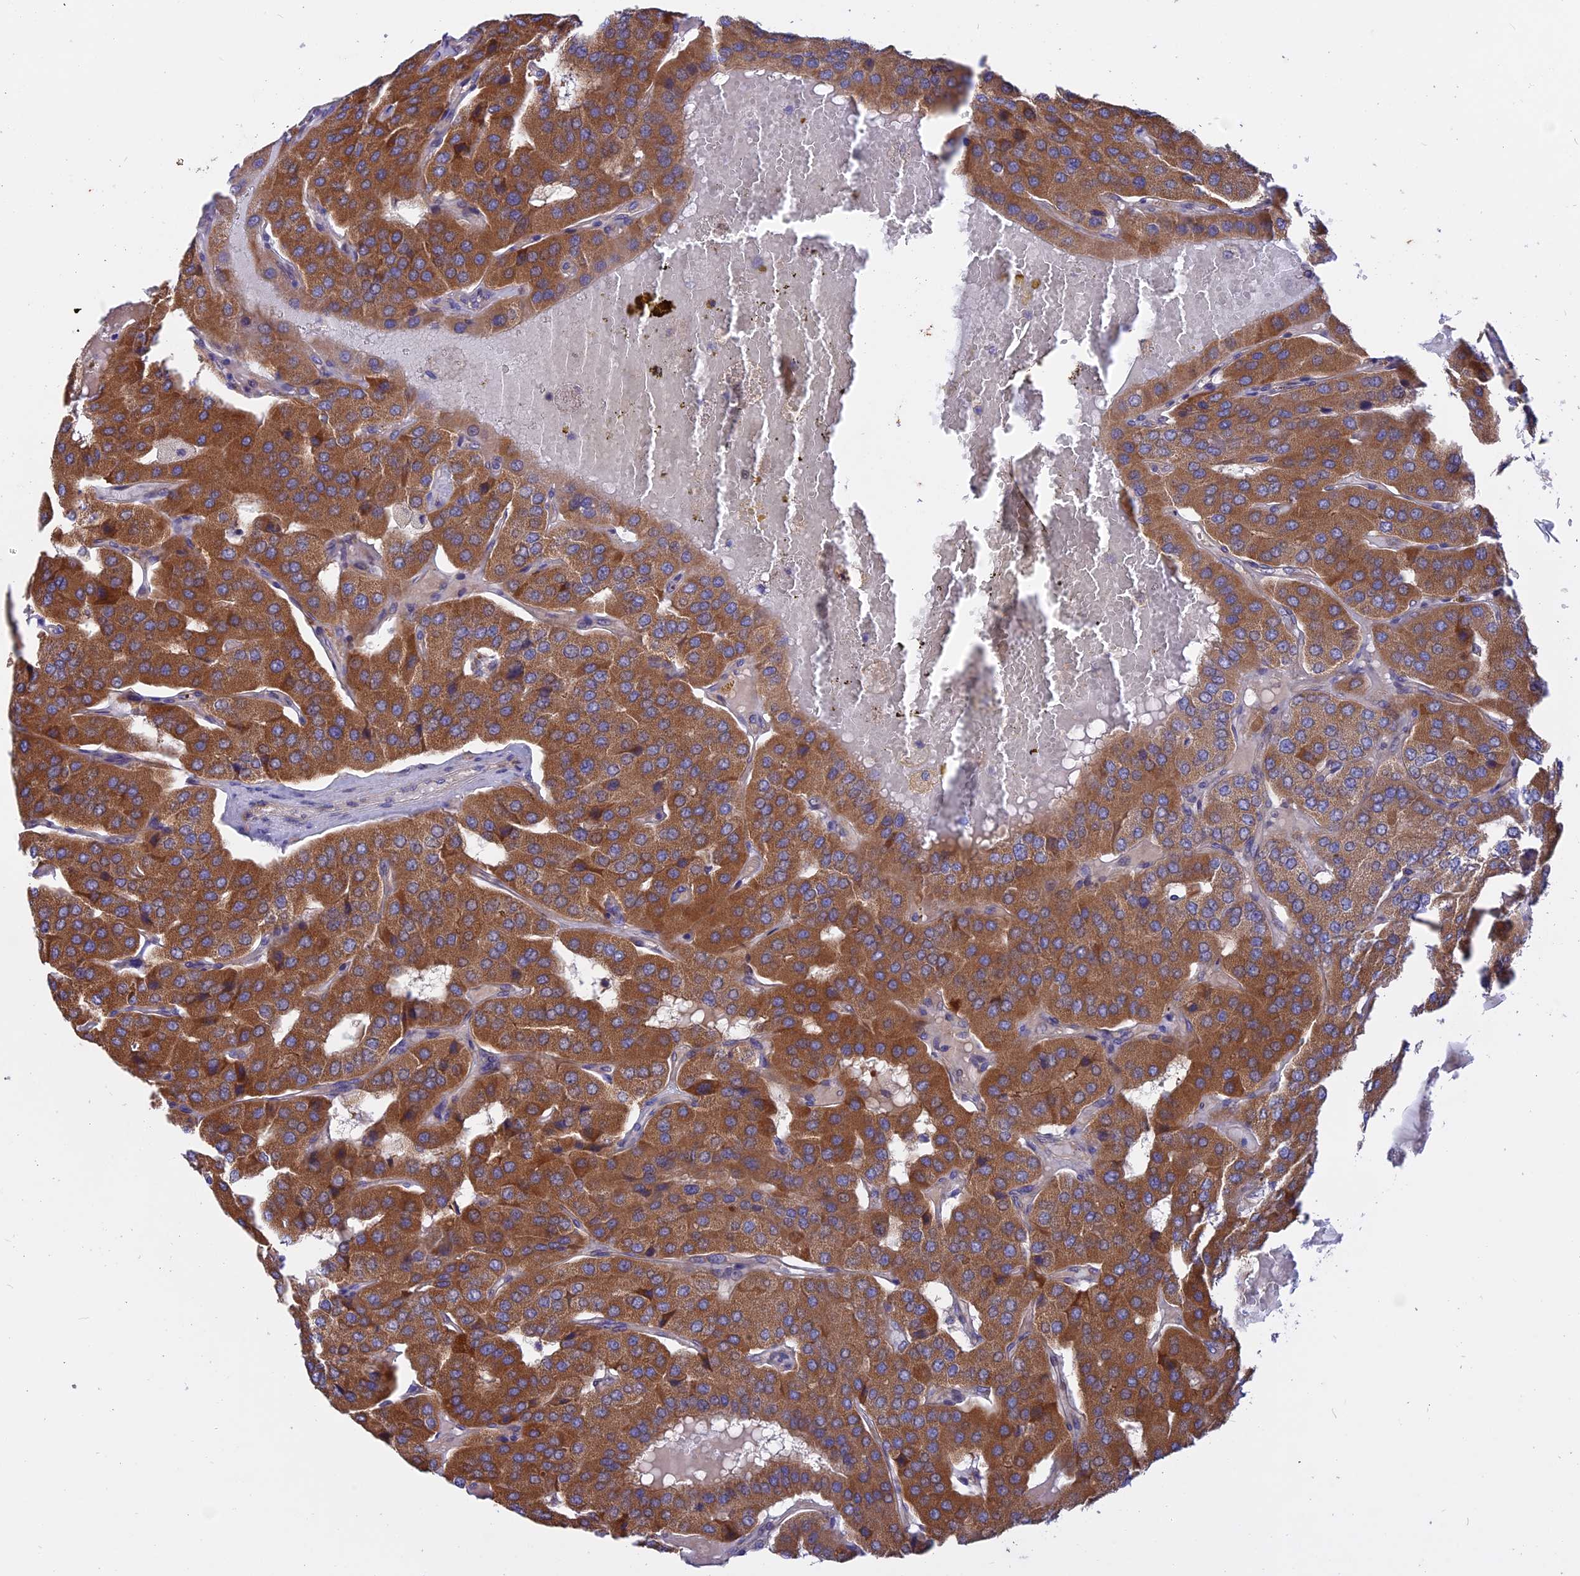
{"staining": {"intensity": "moderate", "quantity": ">75%", "location": "cytoplasmic/membranous"}, "tissue": "parathyroid gland", "cell_type": "Glandular cells", "image_type": "normal", "snomed": [{"axis": "morphology", "description": "Normal tissue, NOS"}, {"axis": "morphology", "description": "Adenoma, NOS"}, {"axis": "topography", "description": "Parathyroid gland"}], "caption": "Protein staining of normal parathyroid gland reveals moderate cytoplasmic/membranous staining in about >75% of glandular cells. (Brightfield microscopy of DAB IHC at high magnification).", "gene": "HYCC1", "patient": {"sex": "female", "age": 86}}